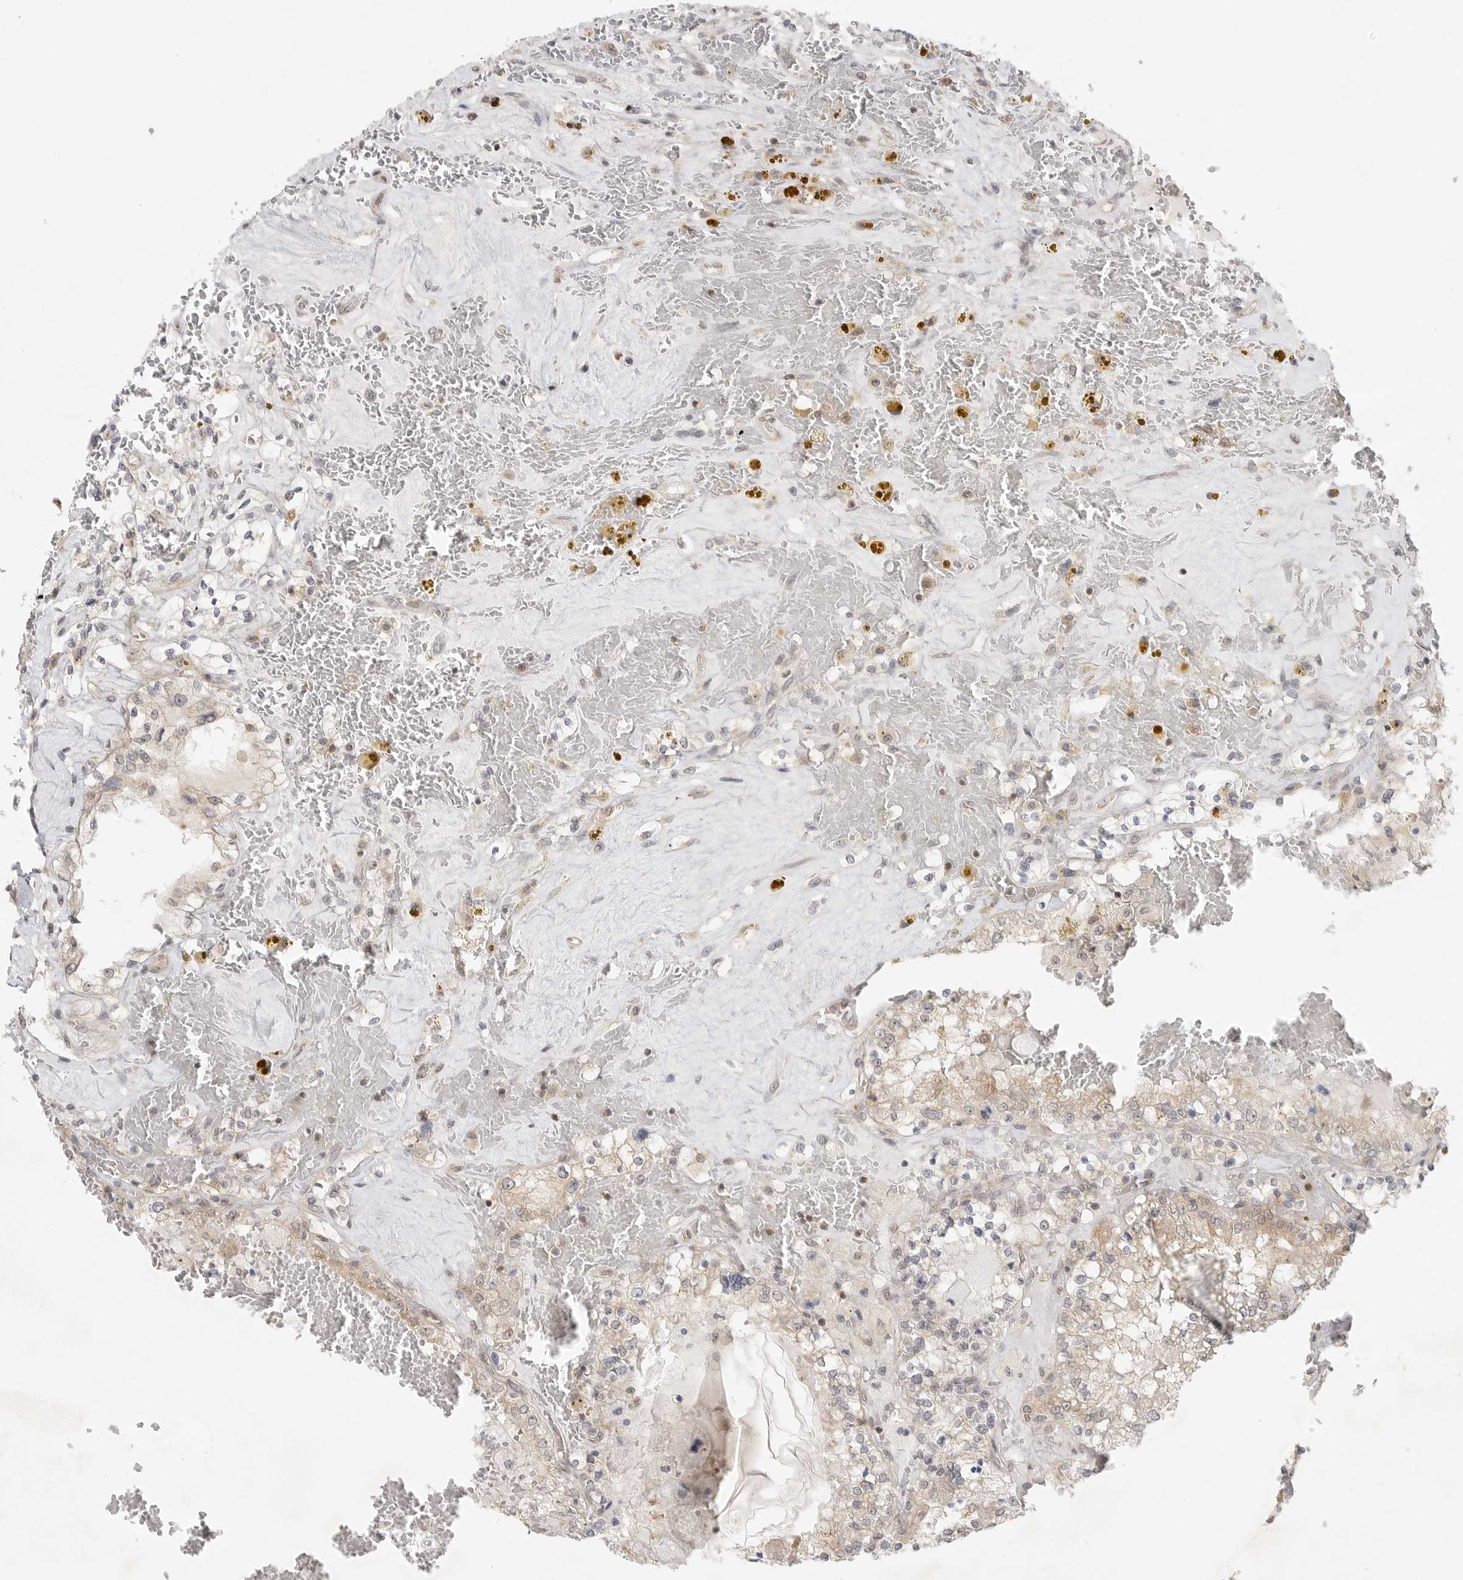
{"staining": {"intensity": "weak", "quantity": "25%-75%", "location": "cytoplasmic/membranous"}, "tissue": "renal cancer", "cell_type": "Tumor cells", "image_type": "cancer", "snomed": [{"axis": "morphology", "description": "Adenocarcinoma, NOS"}, {"axis": "topography", "description": "Kidney"}], "caption": "Immunohistochemistry photomicrograph of neoplastic tissue: human renal cancer (adenocarcinoma) stained using immunohistochemistry shows low levels of weak protein expression localized specifically in the cytoplasmic/membranous of tumor cells, appearing as a cytoplasmic/membranous brown color.", "gene": "HDAC6", "patient": {"sex": "female", "age": 56}}